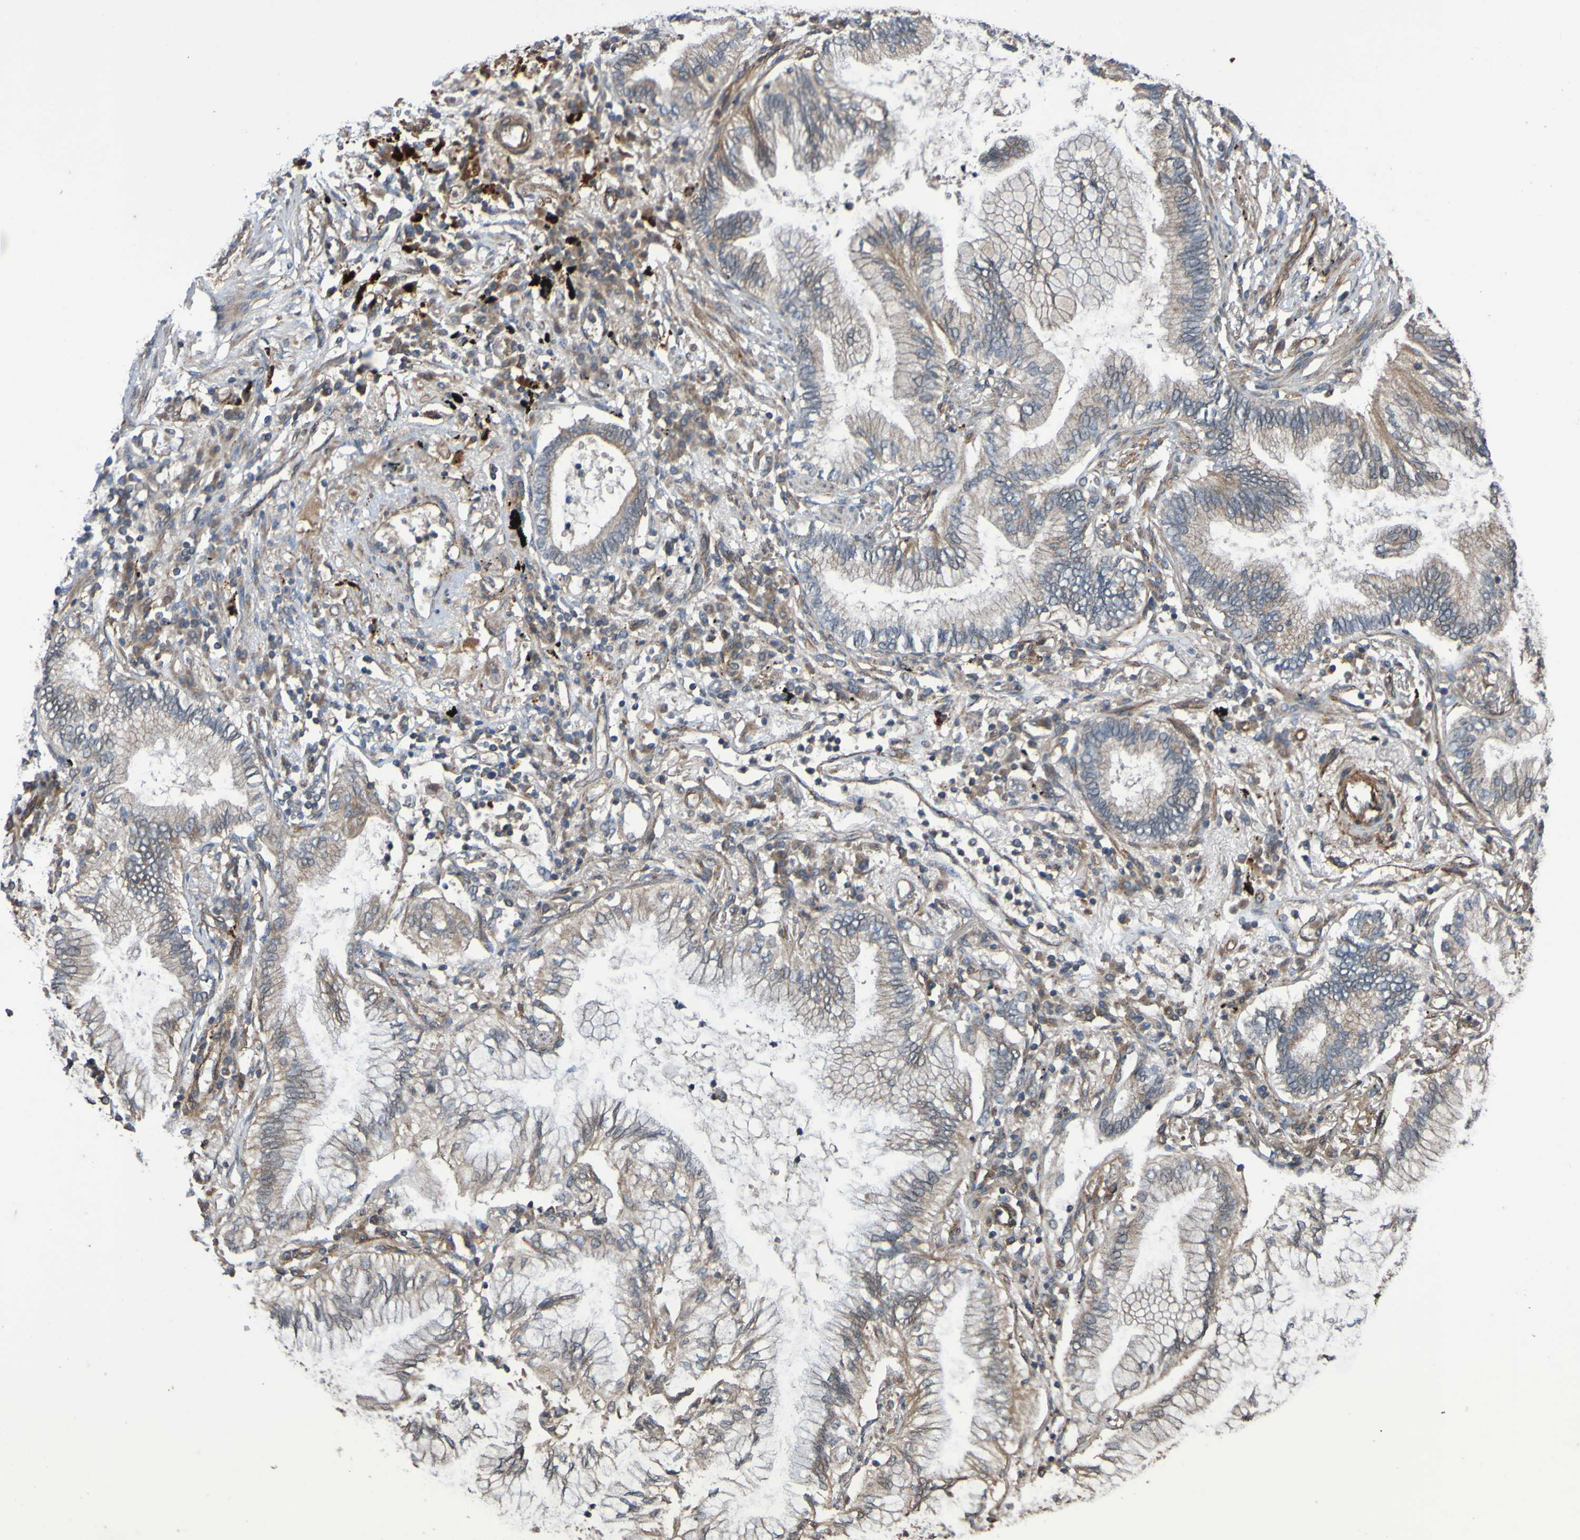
{"staining": {"intensity": "weak", "quantity": ">75%", "location": "cytoplasmic/membranous"}, "tissue": "lung cancer", "cell_type": "Tumor cells", "image_type": "cancer", "snomed": [{"axis": "morphology", "description": "Normal tissue, NOS"}, {"axis": "morphology", "description": "Adenocarcinoma, NOS"}, {"axis": "topography", "description": "Bronchus"}, {"axis": "topography", "description": "Lung"}], "caption": "Protein expression analysis of human lung adenocarcinoma reveals weak cytoplasmic/membranous expression in approximately >75% of tumor cells.", "gene": "UCN", "patient": {"sex": "female", "age": 70}}